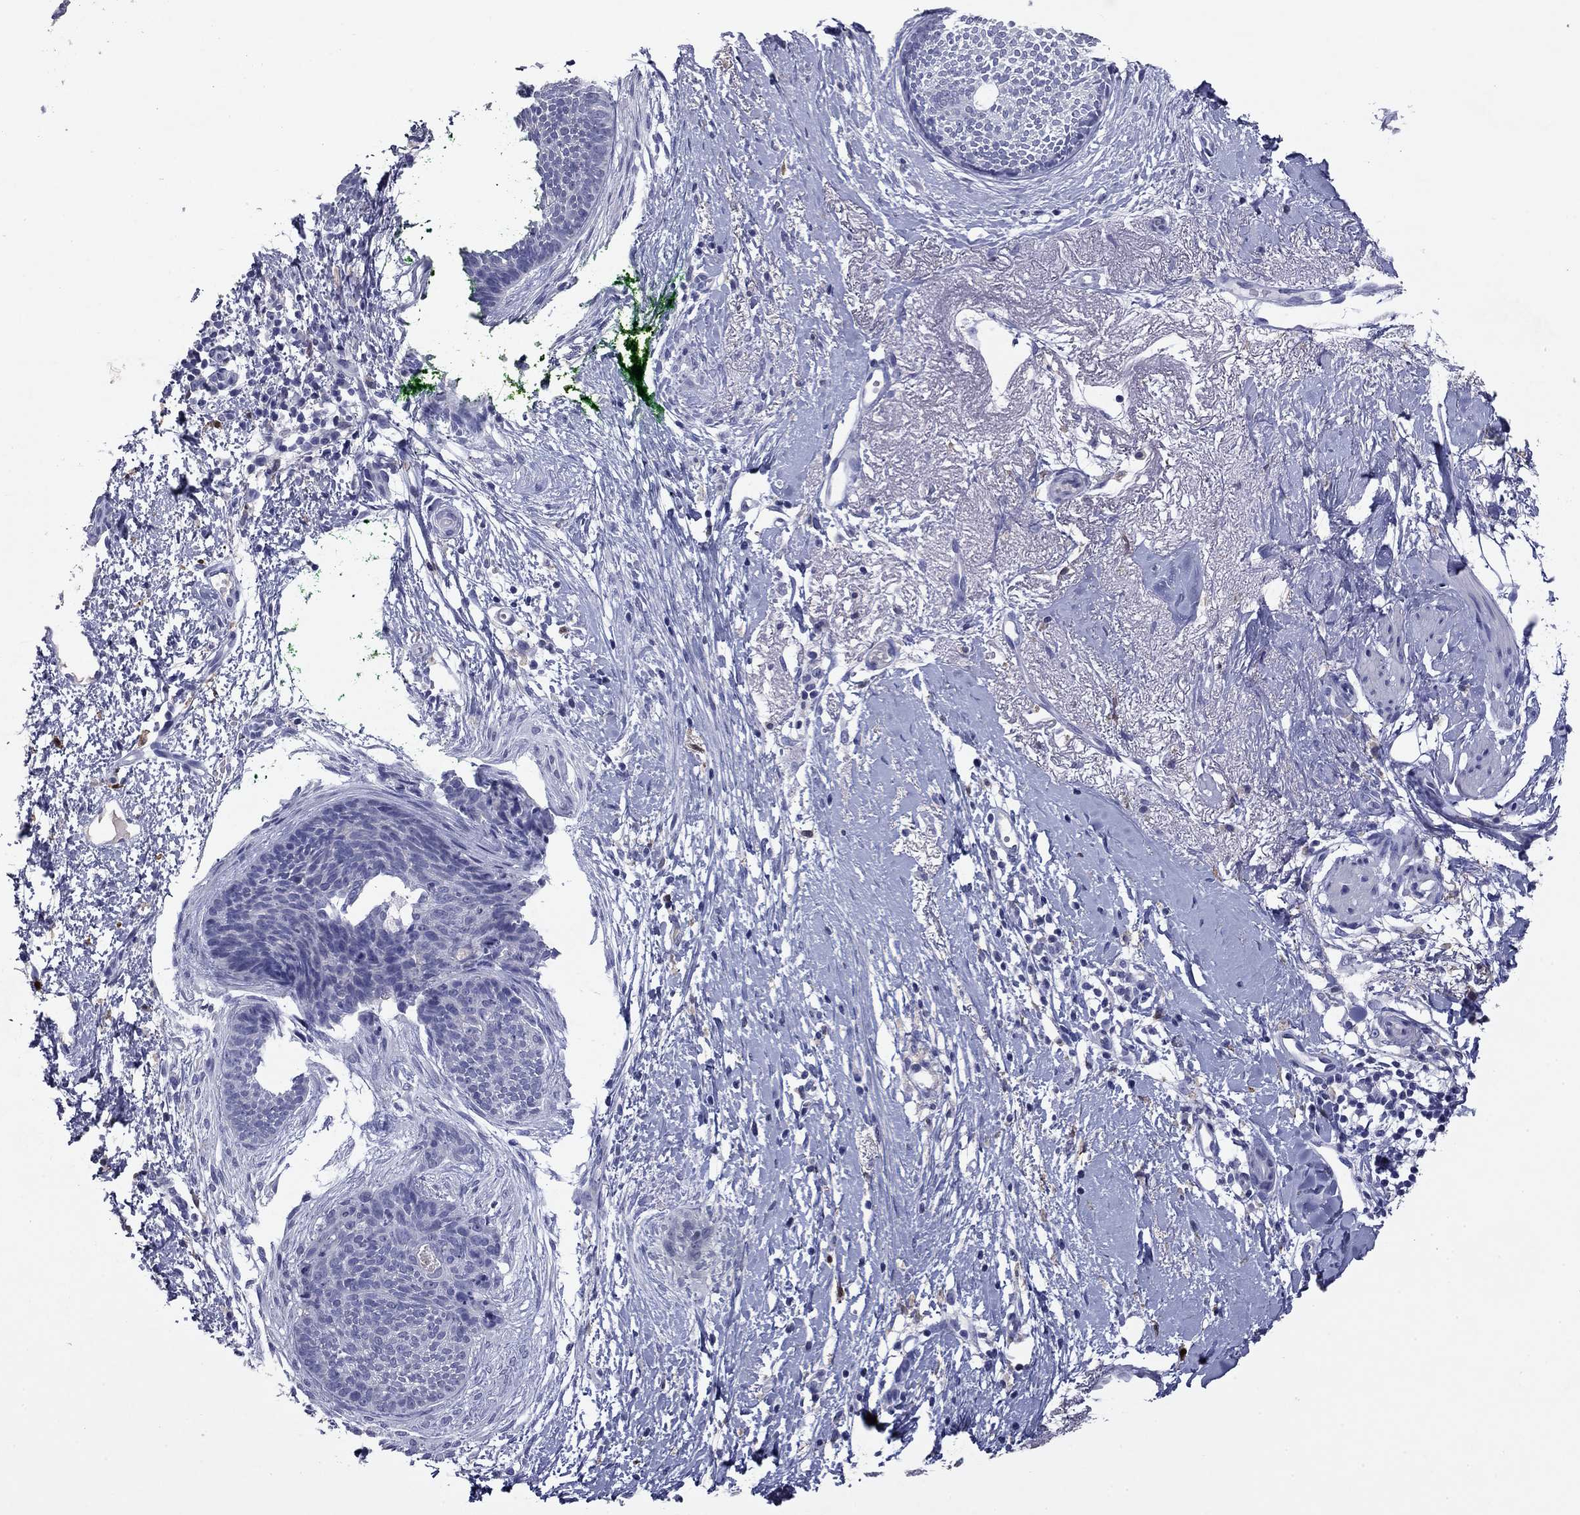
{"staining": {"intensity": "negative", "quantity": "none", "location": "none"}, "tissue": "skin cancer", "cell_type": "Tumor cells", "image_type": "cancer", "snomed": [{"axis": "morphology", "description": "Basal cell carcinoma"}, {"axis": "topography", "description": "Skin"}], "caption": "Skin basal cell carcinoma stained for a protein using IHC shows no staining tumor cells.", "gene": "CFAP119", "patient": {"sex": "female", "age": 65}}